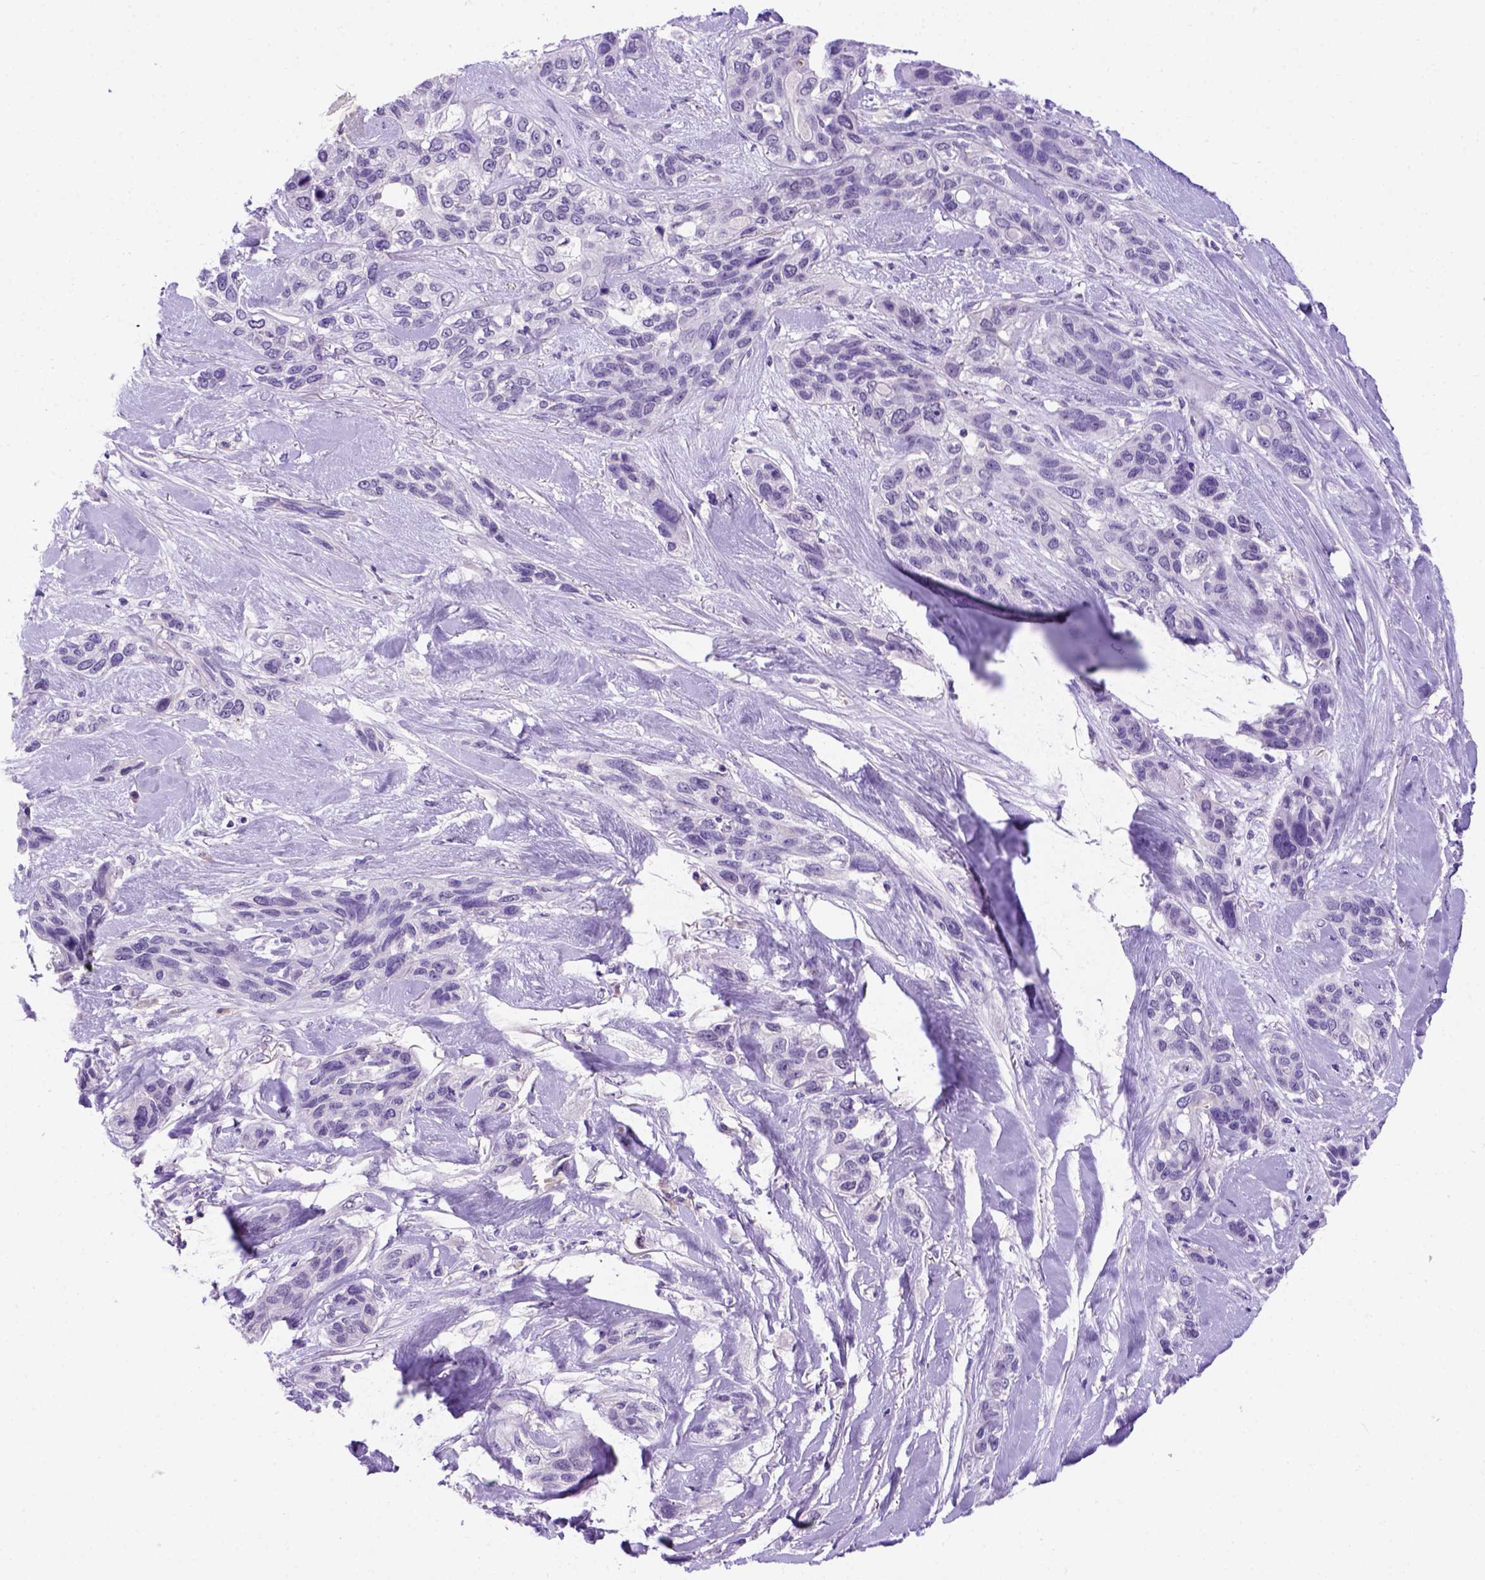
{"staining": {"intensity": "negative", "quantity": "none", "location": "none"}, "tissue": "lung cancer", "cell_type": "Tumor cells", "image_type": "cancer", "snomed": [{"axis": "morphology", "description": "Squamous cell carcinoma, NOS"}, {"axis": "topography", "description": "Lung"}], "caption": "There is no significant positivity in tumor cells of lung cancer (squamous cell carcinoma).", "gene": "FAM81B", "patient": {"sex": "female", "age": 70}}